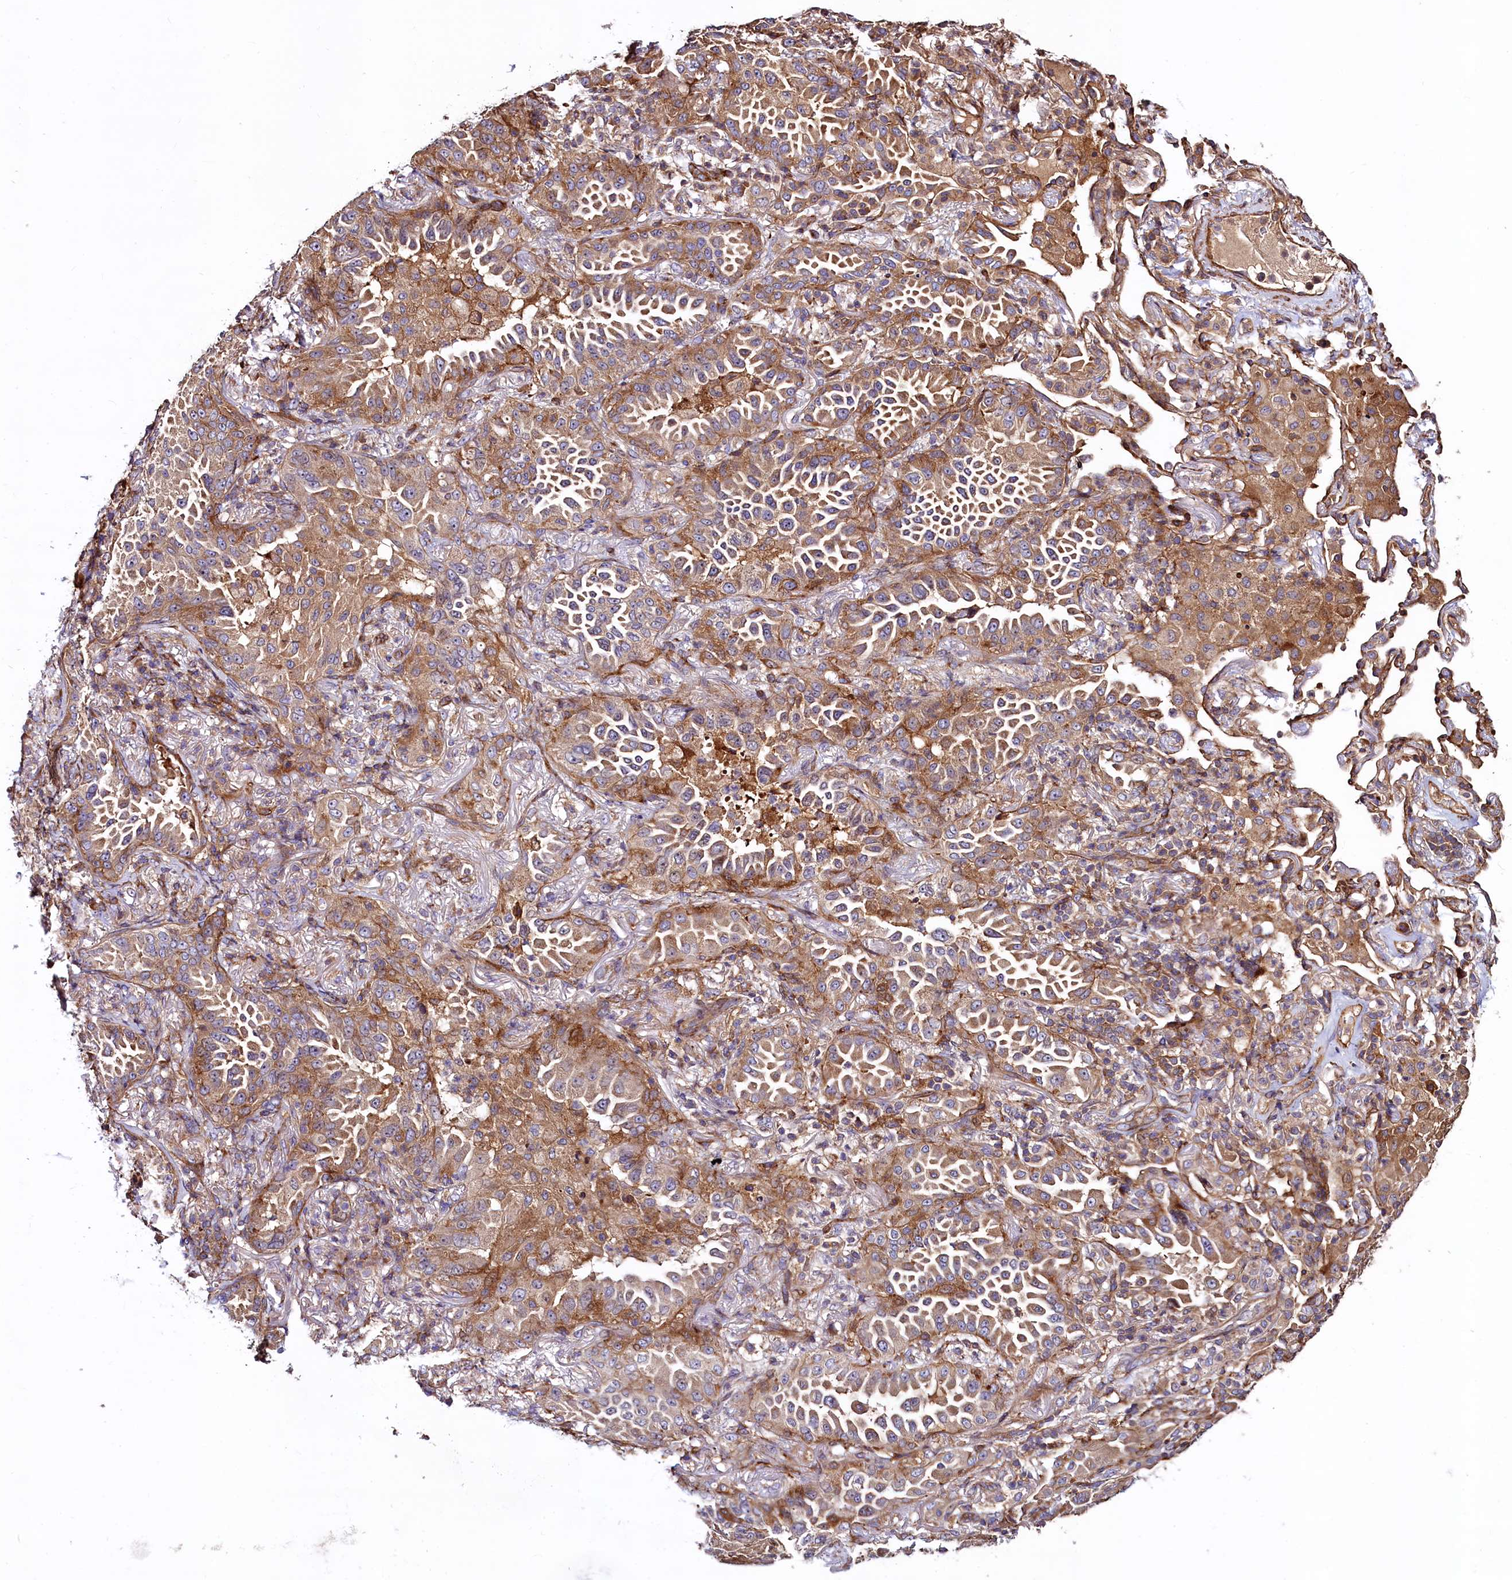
{"staining": {"intensity": "moderate", "quantity": ">75%", "location": "cytoplasmic/membranous"}, "tissue": "lung cancer", "cell_type": "Tumor cells", "image_type": "cancer", "snomed": [{"axis": "morphology", "description": "Adenocarcinoma, NOS"}, {"axis": "topography", "description": "Lung"}], "caption": "Immunohistochemical staining of lung adenocarcinoma demonstrates moderate cytoplasmic/membranous protein positivity in approximately >75% of tumor cells. Using DAB (brown) and hematoxylin (blue) stains, captured at high magnification using brightfield microscopy.", "gene": "KLHDC4", "patient": {"sex": "female", "age": 69}}